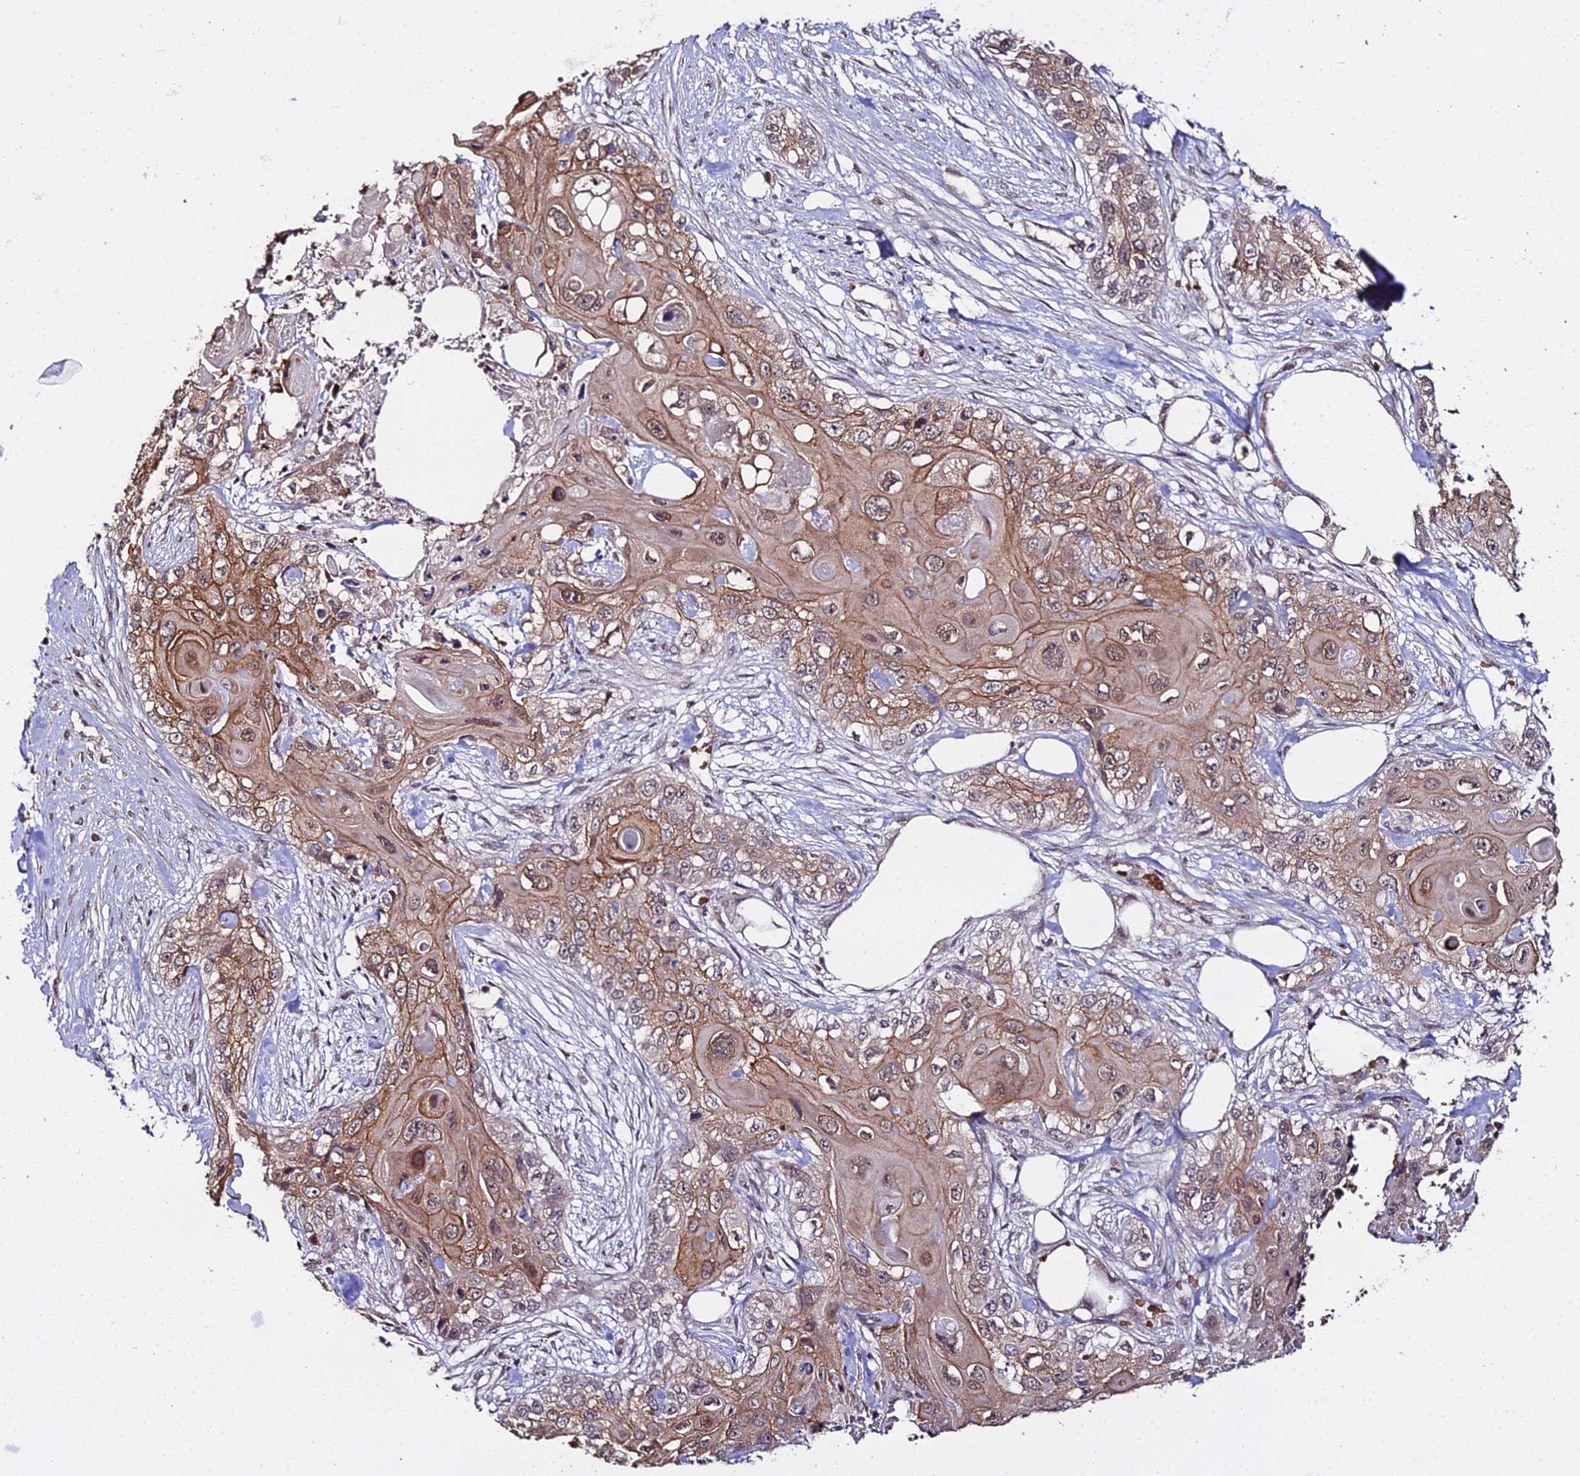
{"staining": {"intensity": "moderate", "quantity": ">75%", "location": "cytoplasmic/membranous,nuclear"}, "tissue": "skin cancer", "cell_type": "Tumor cells", "image_type": "cancer", "snomed": [{"axis": "morphology", "description": "Normal tissue, NOS"}, {"axis": "morphology", "description": "Squamous cell carcinoma, NOS"}, {"axis": "topography", "description": "Skin"}], "caption": "Immunohistochemical staining of skin squamous cell carcinoma reveals medium levels of moderate cytoplasmic/membranous and nuclear protein staining in about >75% of tumor cells. The protein is shown in brown color, while the nuclei are stained blue.", "gene": "ZDBF2", "patient": {"sex": "male", "age": 72}}